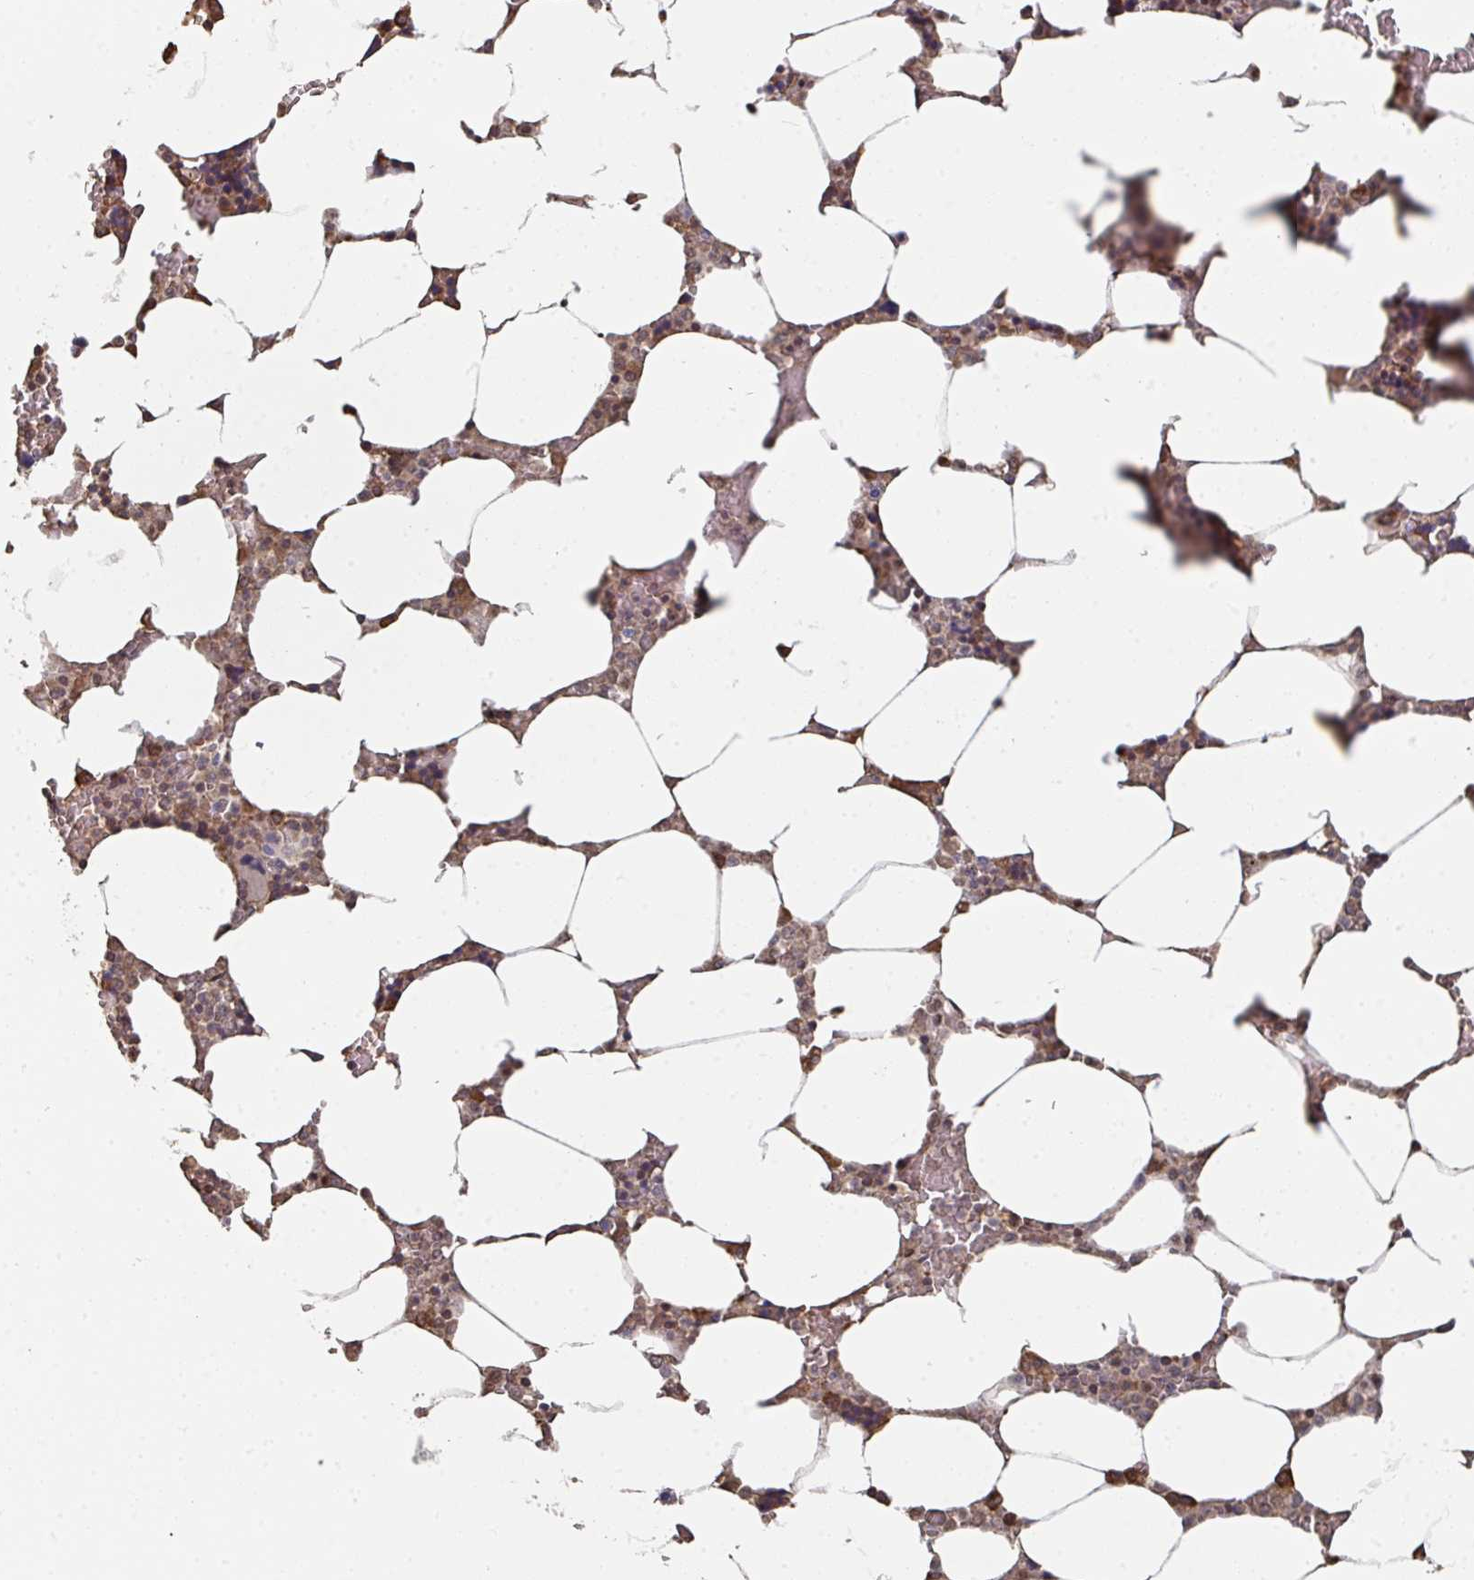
{"staining": {"intensity": "moderate", "quantity": "25%-75%", "location": "cytoplasmic/membranous"}, "tissue": "bone marrow", "cell_type": "Hematopoietic cells", "image_type": "normal", "snomed": [{"axis": "morphology", "description": "Normal tissue, NOS"}, {"axis": "topography", "description": "Bone marrow"}], "caption": "Bone marrow stained with IHC reveals moderate cytoplasmic/membranous positivity in about 25%-75% of hematopoietic cells. Immunohistochemistry stains the protein in brown and the nuclei are stained blue.", "gene": "CA7", "patient": {"sex": "male", "age": 64}}